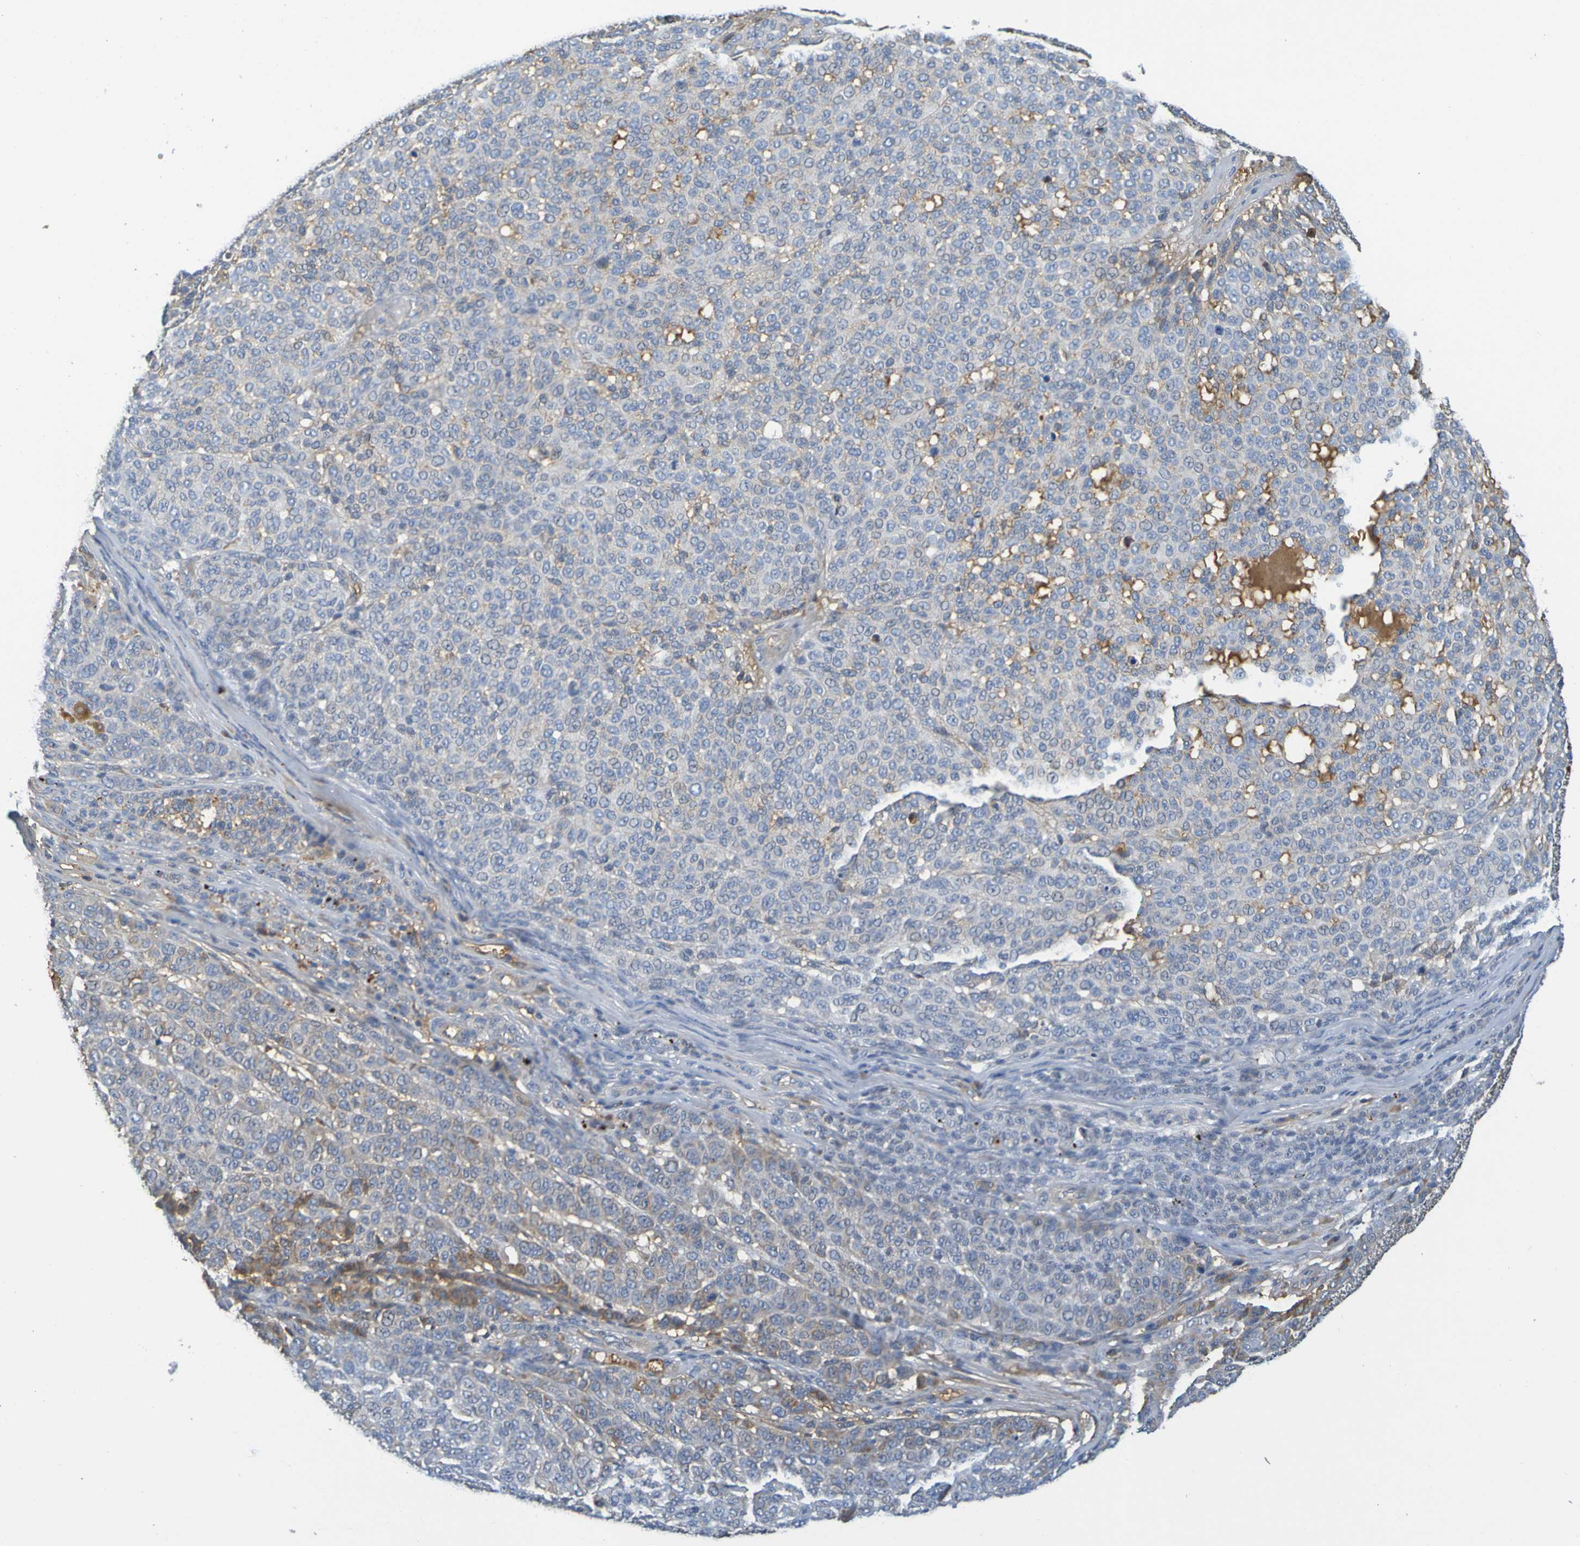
{"staining": {"intensity": "moderate", "quantity": "<25%", "location": "cytoplasmic/membranous"}, "tissue": "melanoma", "cell_type": "Tumor cells", "image_type": "cancer", "snomed": [{"axis": "morphology", "description": "Malignant melanoma, NOS"}, {"axis": "topography", "description": "Skin"}], "caption": "High-power microscopy captured an immunohistochemistry (IHC) image of melanoma, revealing moderate cytoplasmic/membranous positivity in approximately <25% of tumor cells.", "gene": "C1QA", "patient": {"sex": "male", "age": 59}}